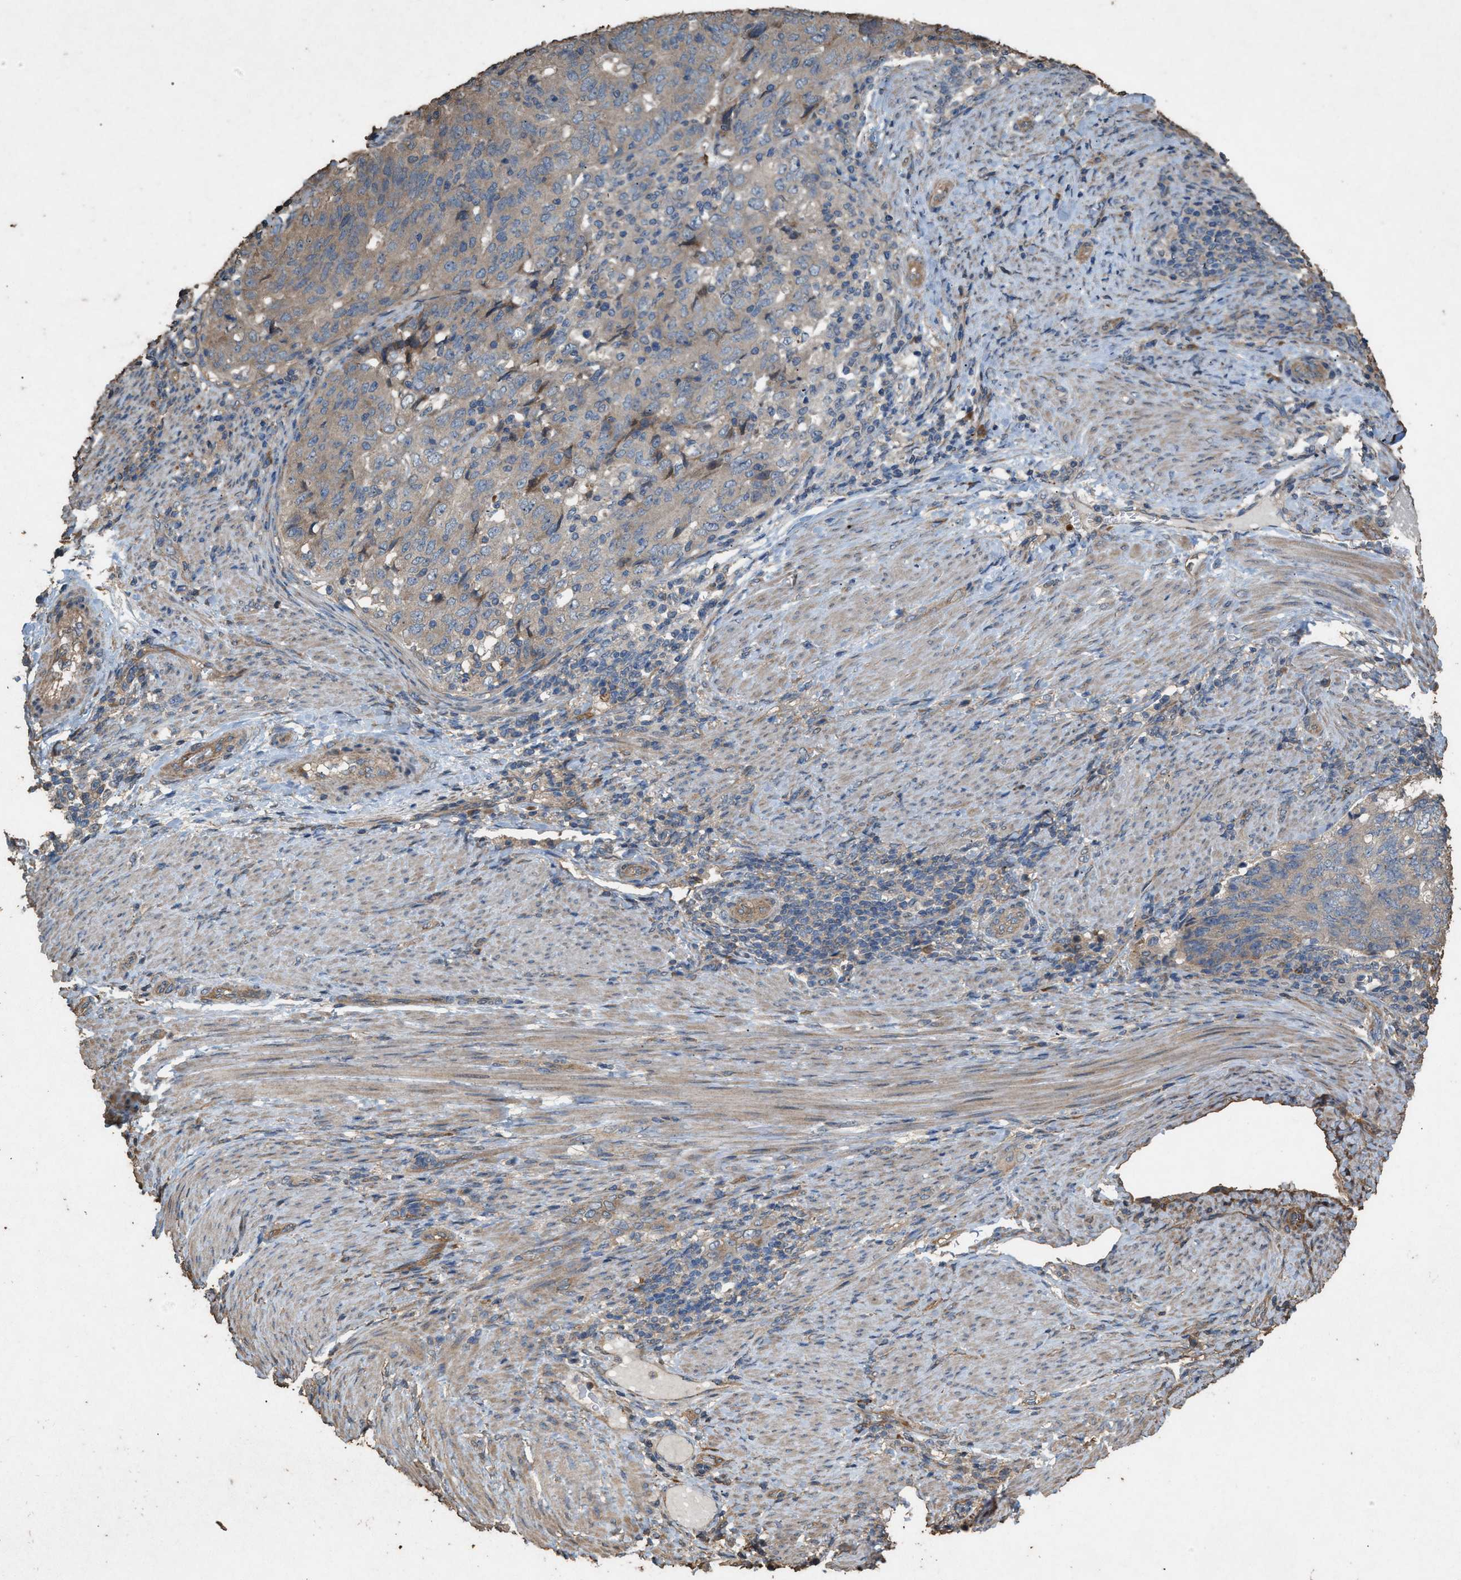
{"staining": {"intensity": "weak", "quantity": "<25%", "location": "cytoplasmic/membranous"}, "tissue": "endometrial cancer", "cell_type": "Tumor cells", "image_type": "cancer", "snomed": [{"axis": "morphology", "description": "Adenocarcinoma, NOS"}, {"axis": "topography", "description": "Endometrium"}], "caption": "Immunohistochemistry image of neoplastic tissue: endometrial cancer stained with DAB demonstrates no significant protein positivity in tumor cells.", "gene": "DCAF7", "patient": {"sex": "female", "age": 80}}